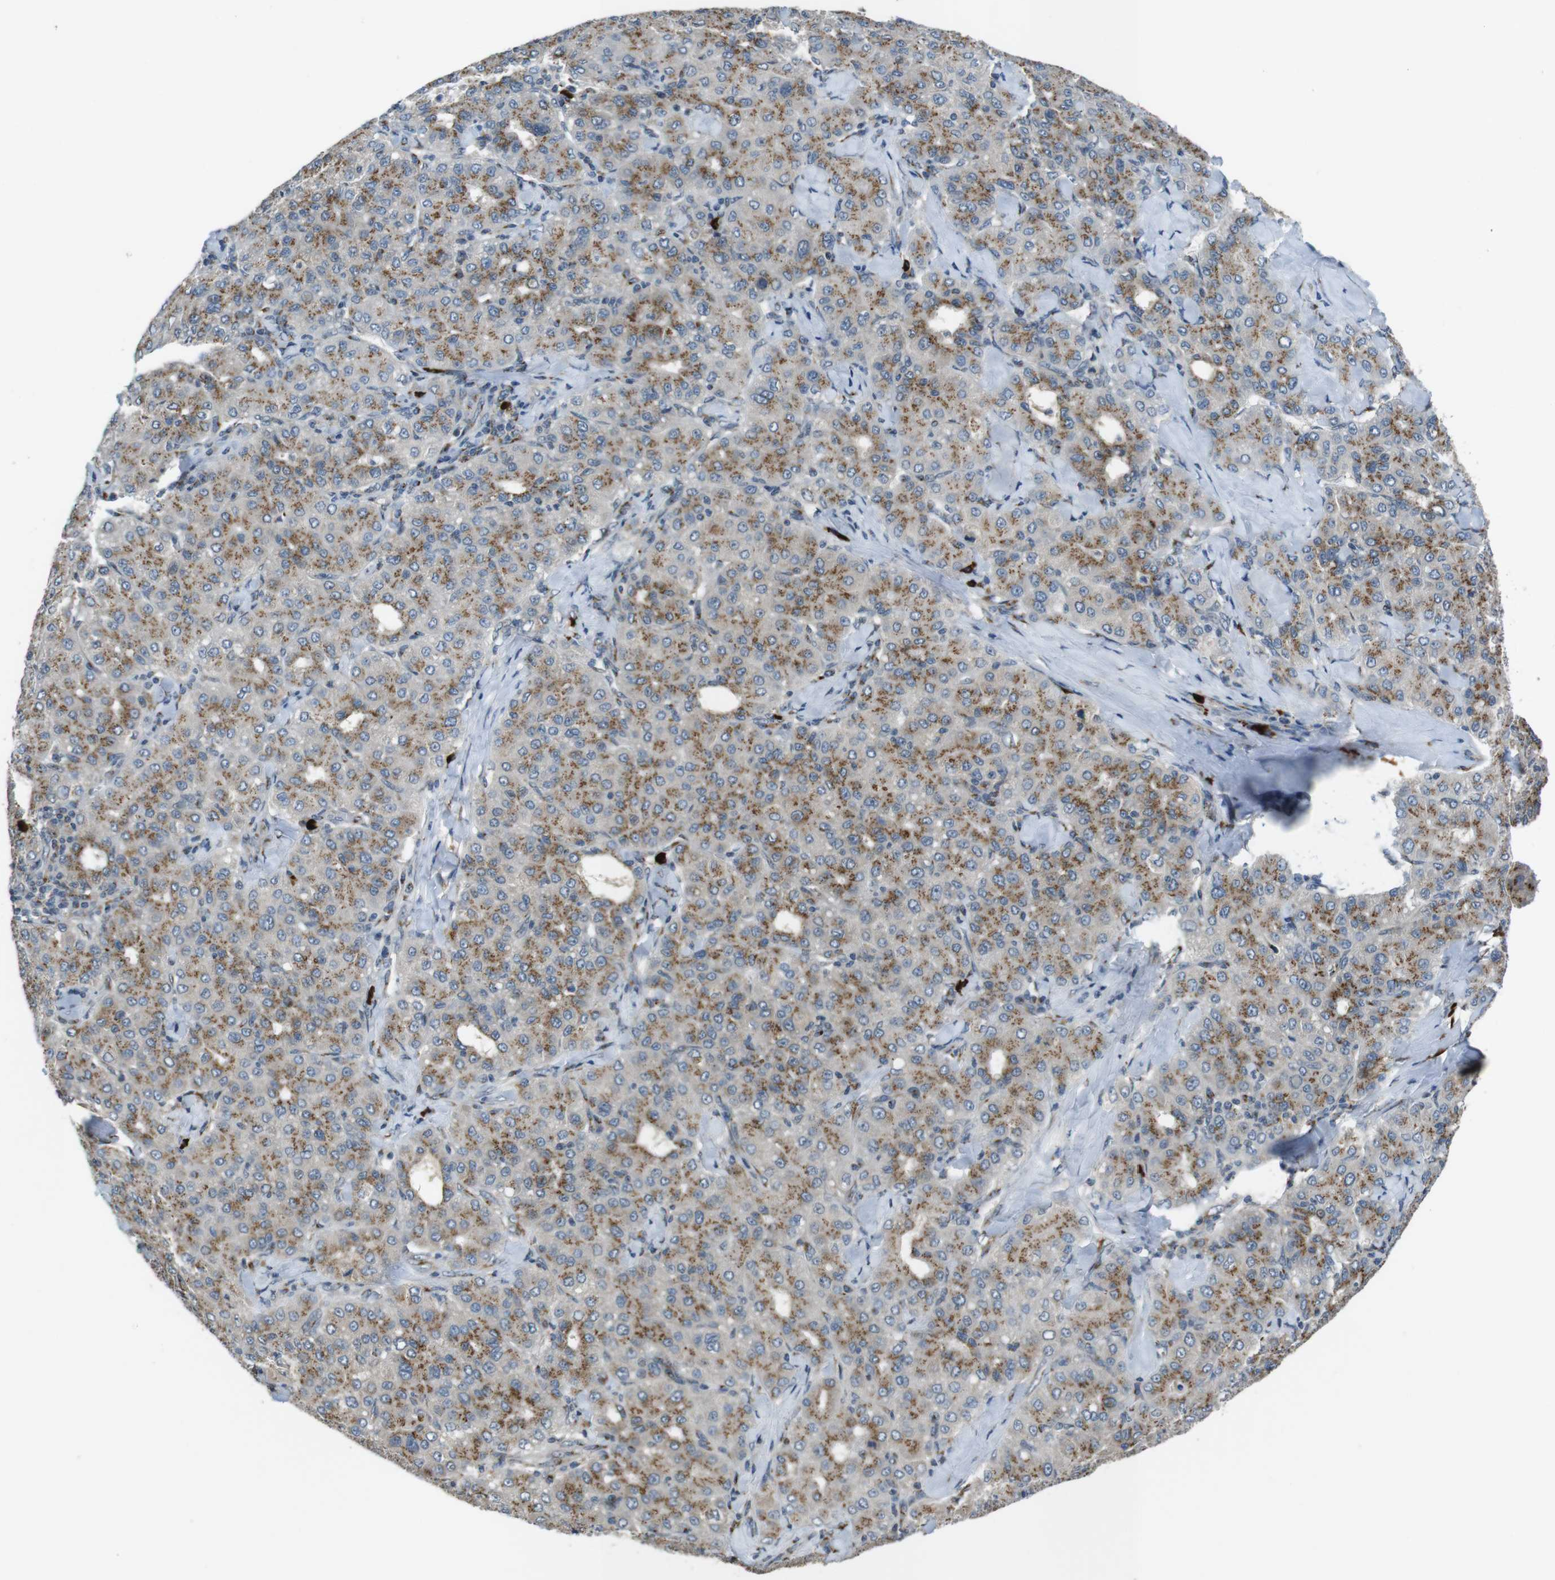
{"staining": {"intensity": "moderate", "quantity": ">75%", "location": "cytoplasmic/membranous"}, "tissue": "liver cancer", "cell_type": "Tumor cells", "image_type": "cancer", "snomed": [{"axis": "morphology", "description": "Carcinoma, Hepatocellular, NOS"}, {"axis": "topography", "description": "Liver"}], "caption": "Human liver hepatocellular carcinoma stained with a protein marker shows moderate staining in tumor cells.", "gene": "ZFPL1", "patient": {"sex": "male", "age": 65}}